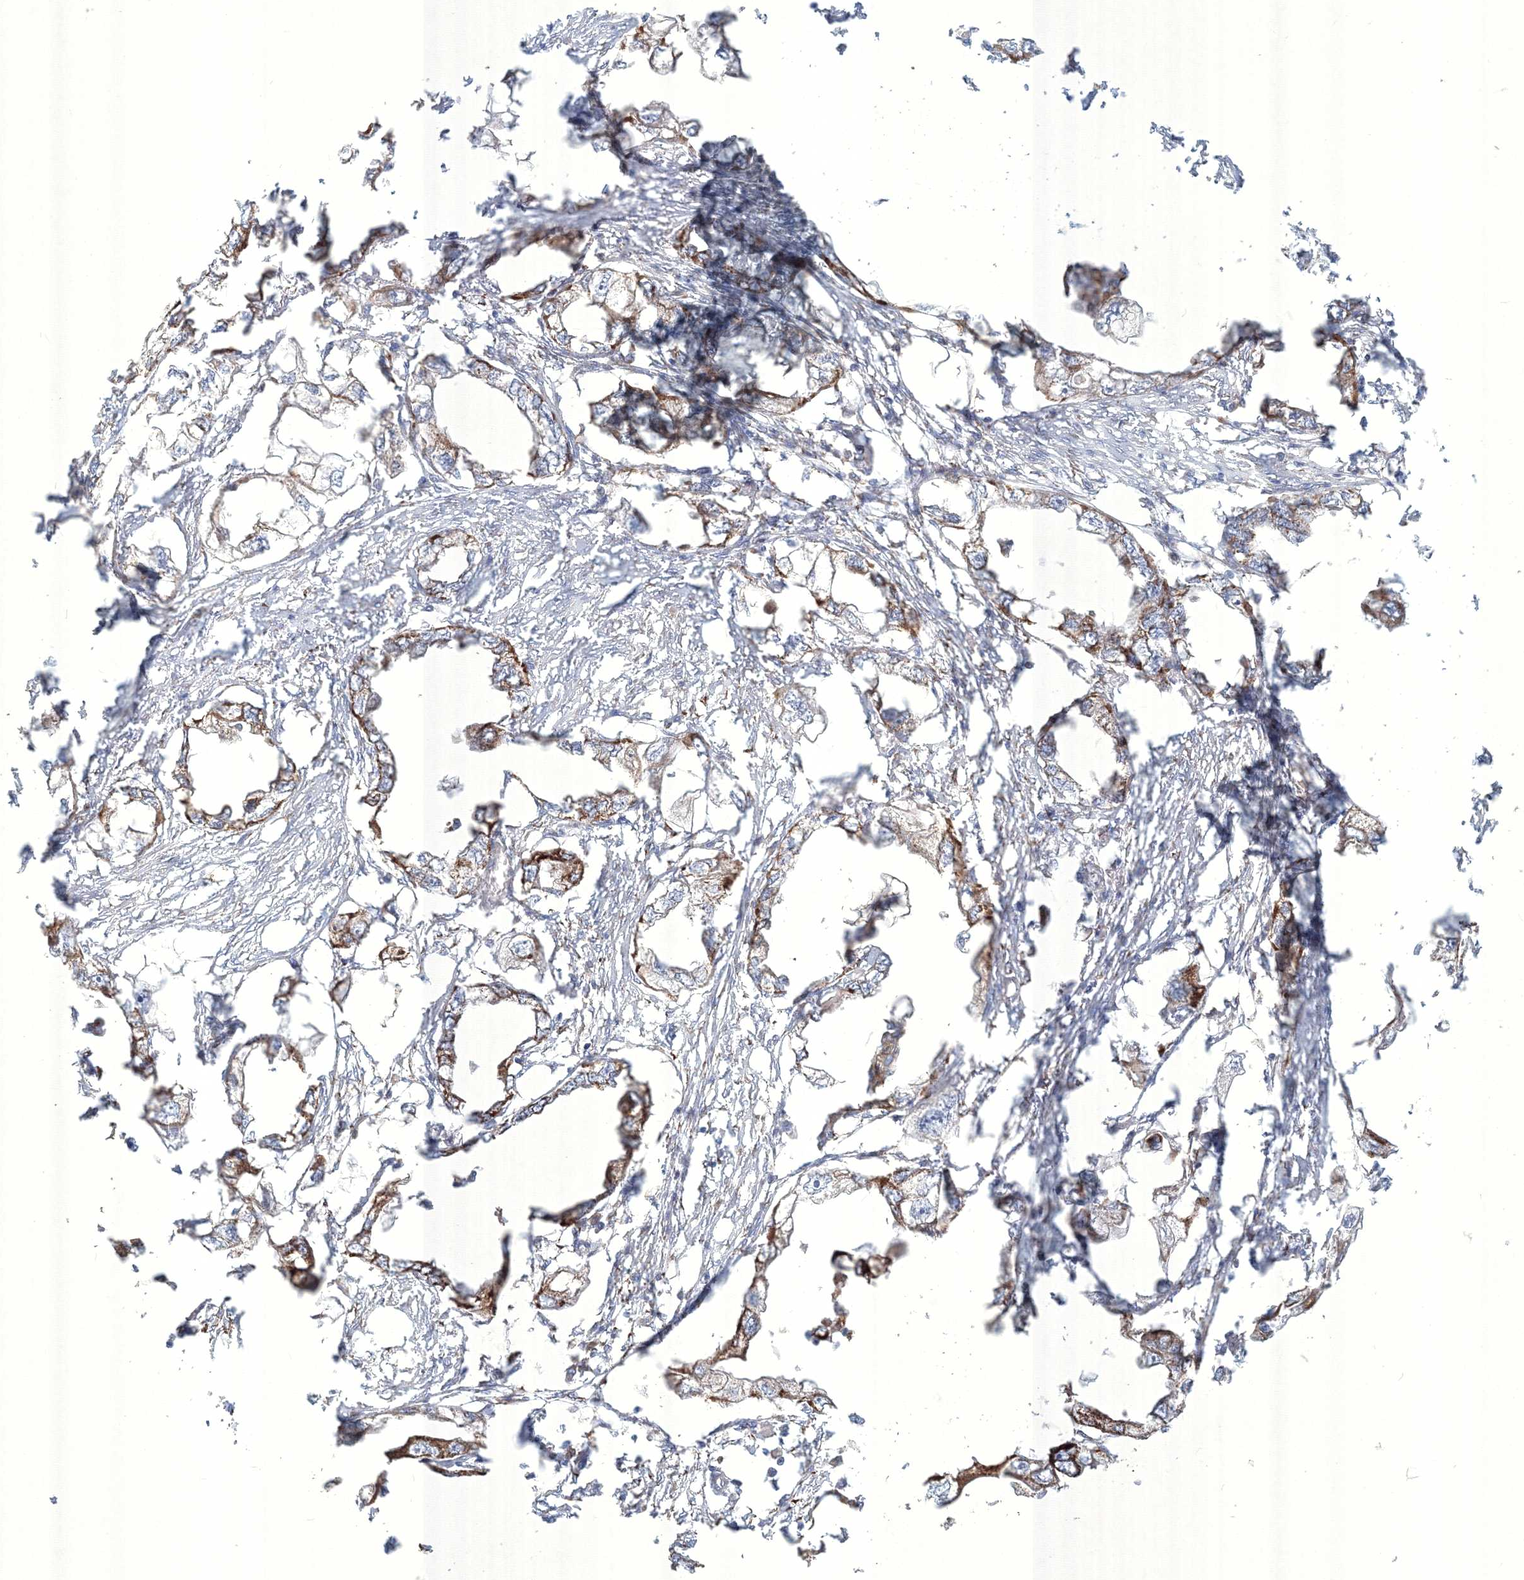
{"staining": {"intensity": "strong", "quantity": "25%-75%", "location": "cytoplasmic/membranous"}, "tissue": "endometrial cancer", "cell_type": "Tumor cells", "image_type": "cancer", "snomed": [{"axis": "morphology", "description": "Adenocarcinoma, NOS"}, {"axis": "morphology", "description": "Adenocarcinoma, metastatic, NOS"}, {"axis": "topography", "description": "Adipose tissue"}, {"axis": "topography", "description": "Endometrium"}], "caption": "Immunohistochemistry (IHC) (DAB (3,3'-diaminobenzidine)) staining of endometrial cancer reveals strong cytoplasmic/membranous protein staining in approximately 25%-75% of tumor cells.", "gene": "WDR49", "patient": {"sex": "female", "age": 67}}